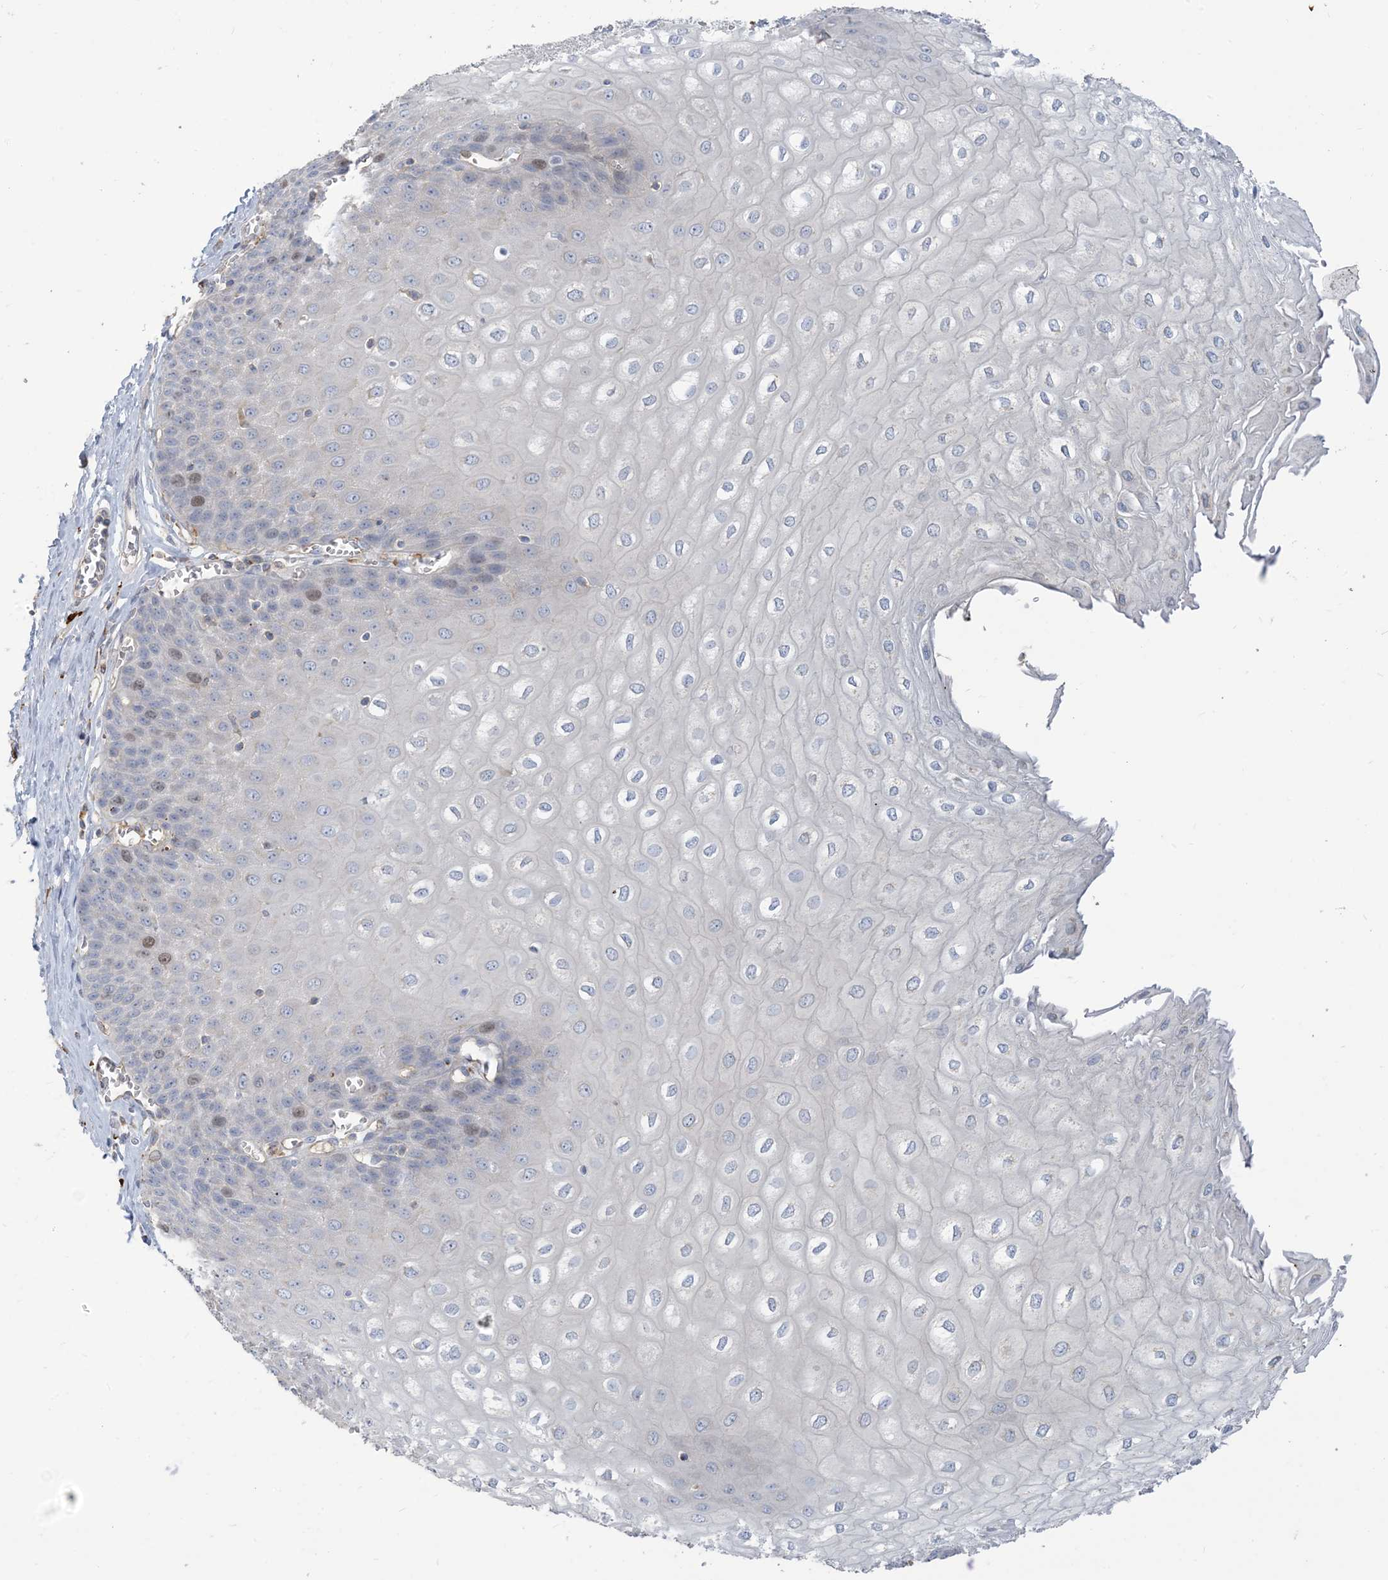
{"staining": {"intensity": "moderate", "quantity": "<25%", "location": "nuclear"}, "tissue": "esophagus", "cell_type": "Squamous epithelial cells", "image_type": "normal", "snomed": [{"axis": "morphology", "description": "Normal tissue, NOS"}, {"axis": "topography", "description": "Esophagus"}], "caption": "This is a histology image of IHC staining of benign esophagus, which shows moderate staining in the nuclear of squamous epithelial cells.", "gene": "PEAR1", "patient": {"sex": "male", "age": 60}}